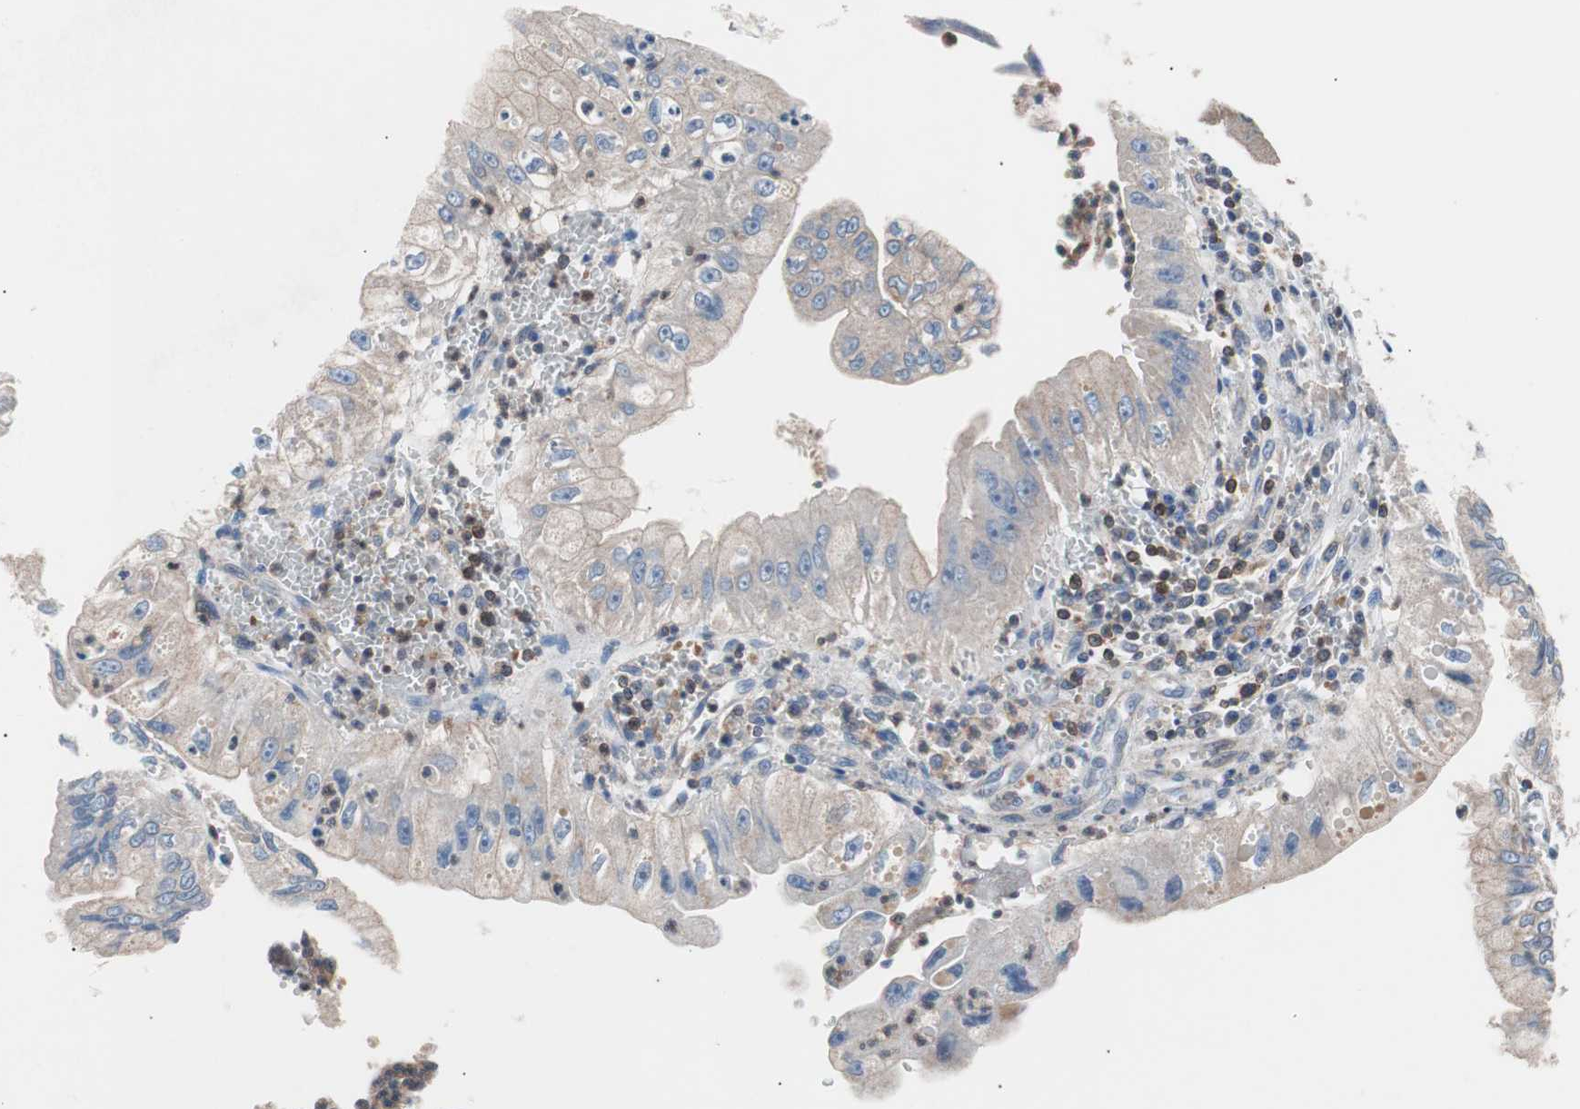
{"staining": {"intensity": "weak", "quantity": ">75%", "location": "cytoplasmic/membranous"}, "tissue": "pancreatic cancer", "cell_type": "Tumor cells", "image_type": "cancer", "snomed": [{"axis": "morphology", "description": "Normal tissue, NOS"}, {"axis": "topography", "description": "Lymph node"}], "caption": "High-power microscopy captured an immunohistochemistry histopathology image of pancreatic cancer, revealing weak cytoplasmic/membranous positivity in approximately >75% of tumor cells.", "gene": "PIK3R1", "patient": {"sex": "male", "age": 50}}